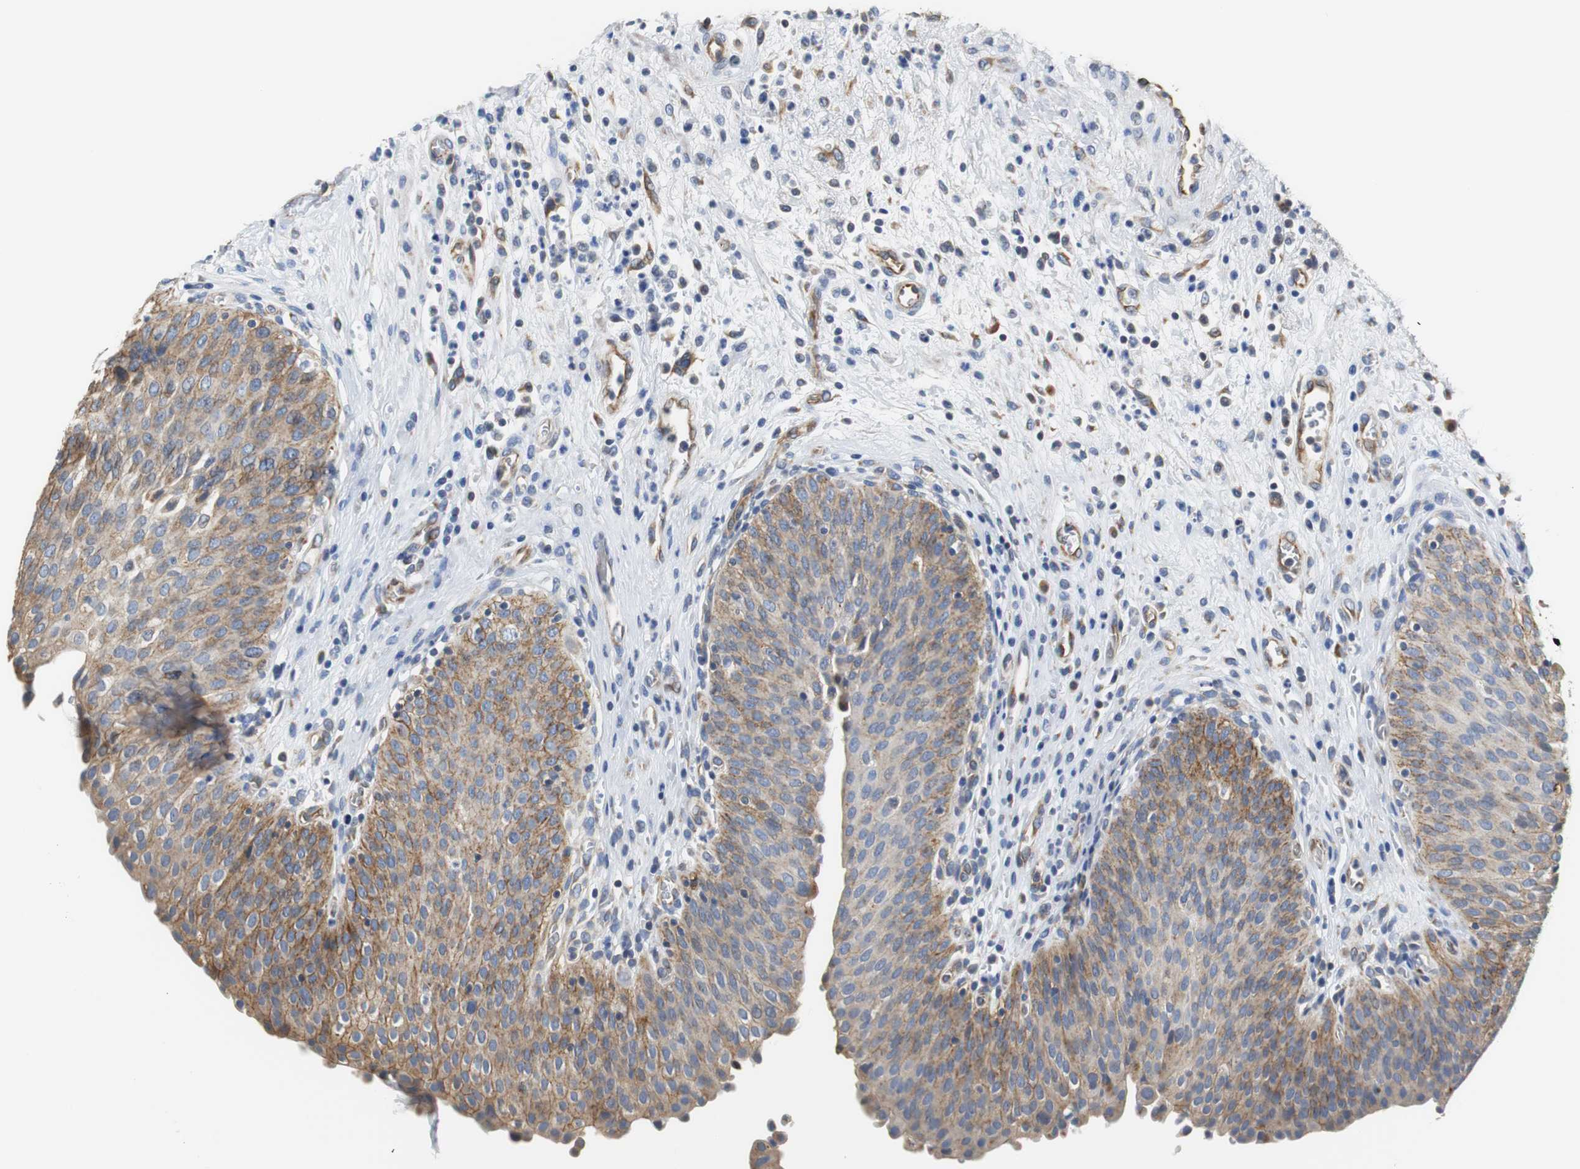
{"staining": {"intensity": "moderate", "quantity": ">75%", "location": "cytoplasmic/membranous"}, "tissue": "urinary bladder", "cell_type": "Urothelial cells", "image_type": "normal", "snomed": [{"axis": "morphology", "description": "Normal tissue, NOS"}, {"axis": "morphology", "description": "Dysplasia, NOS"}, {"axis": "topography", "description": "Urinary bladder"}], "caption": "Protein staining of unremarkable urinary bladder shows moderate cytoplasmic/membranous expression in about >75% of urothelial cells. The staining was performed using DAB, with brown indicating positive protein expression. Nuclei are stained blue with hematoxylin.", "gene": "PCK1", "patient": {"sex": "male", "age": 35}}